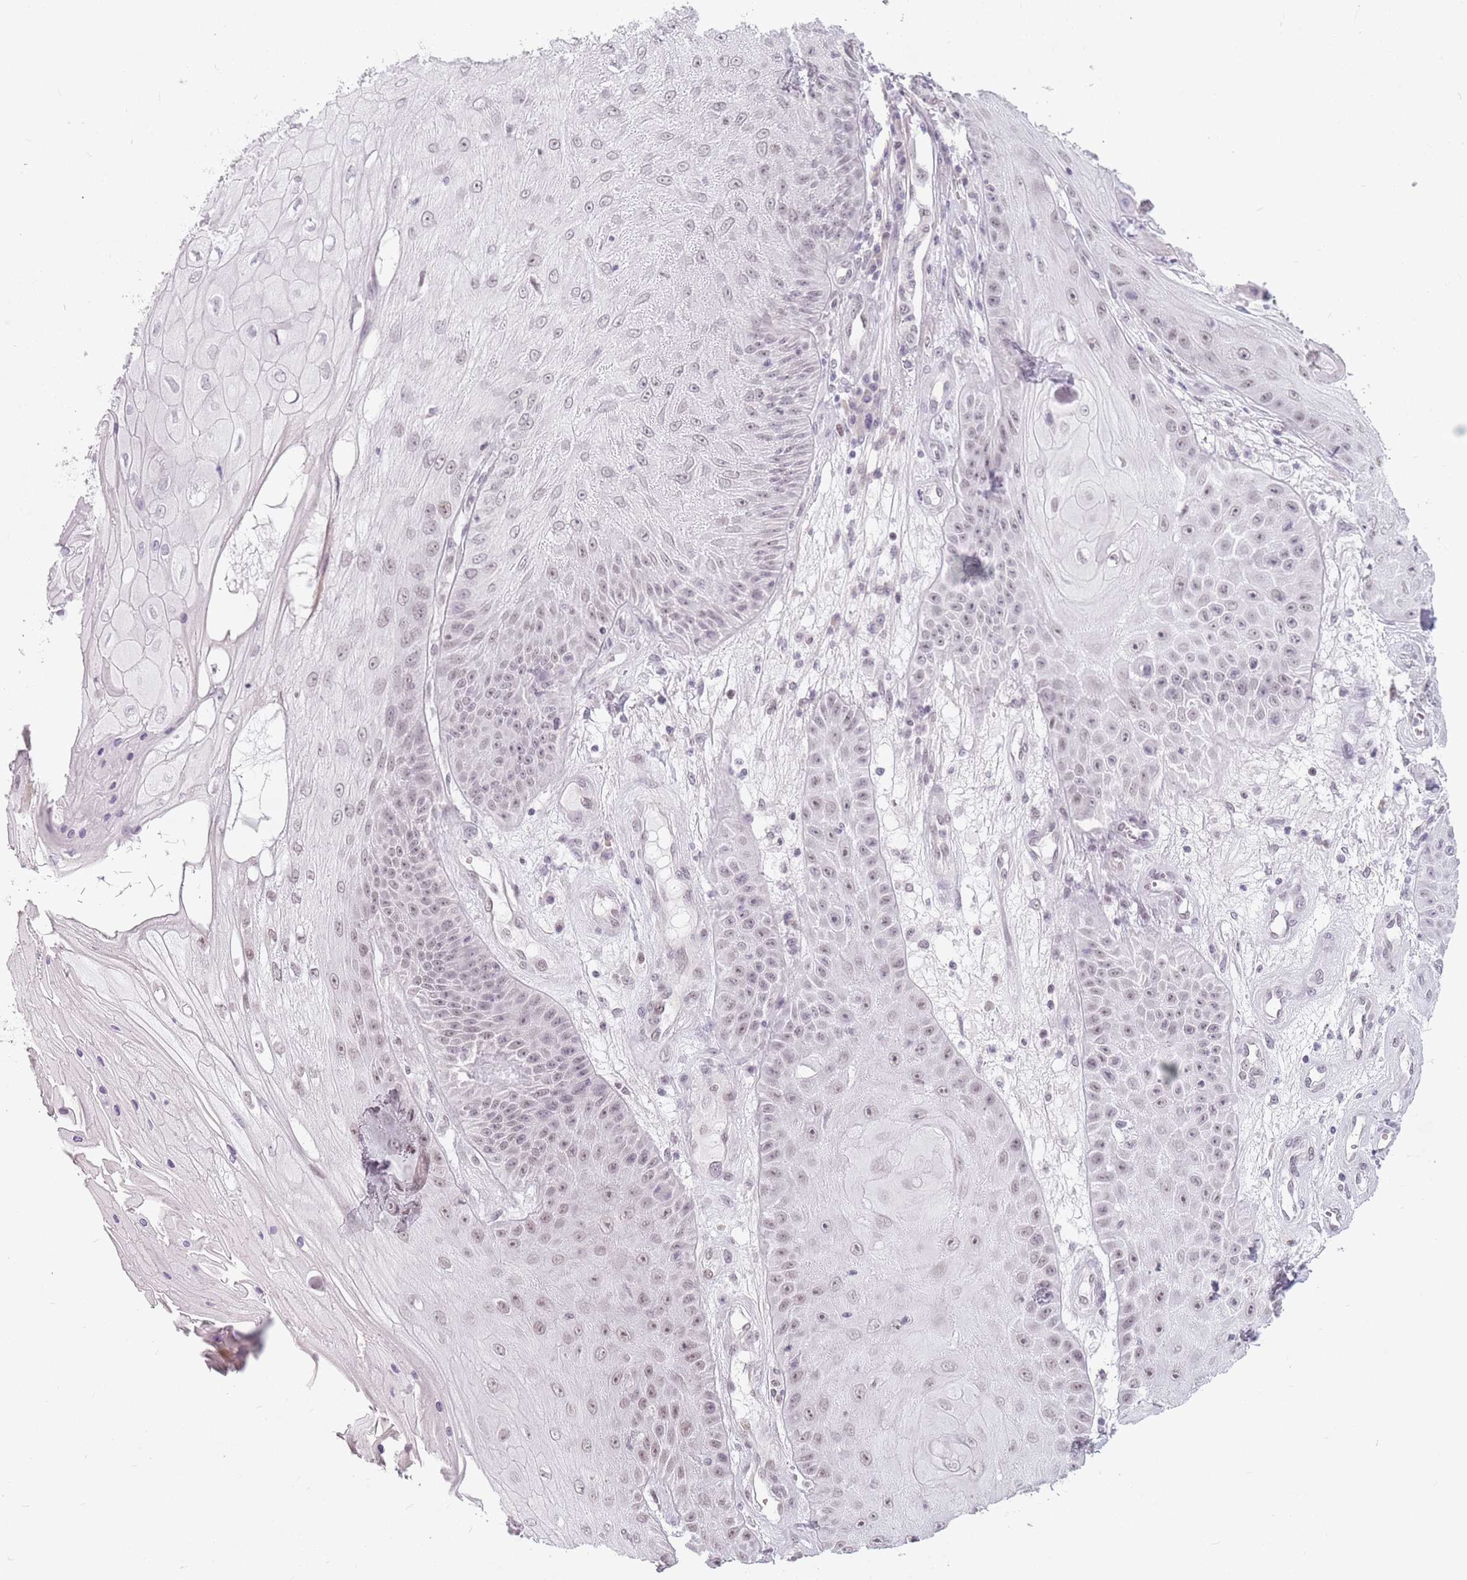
{"staining": {"intensity": "weak", "quantity": "25%-75%", "location": "nuclear"}, "tissue": "skin cancer", "cell_type": "Tumor cells", "image_type": "cancer", "snomed": [{"axis": "morphology", "description": "Squamous cell carcinoma, NOS"}, {"axis": "topography", "description": "Skin"}], "caption": "The histopathology image reveals a brown stain indicating the presence of a protein in the nuclear of tumor cells in skin cancer (squamous cell carcinoma).", "gene": "PTCHD1", "patient": {"sex": "male", "age": 70}}